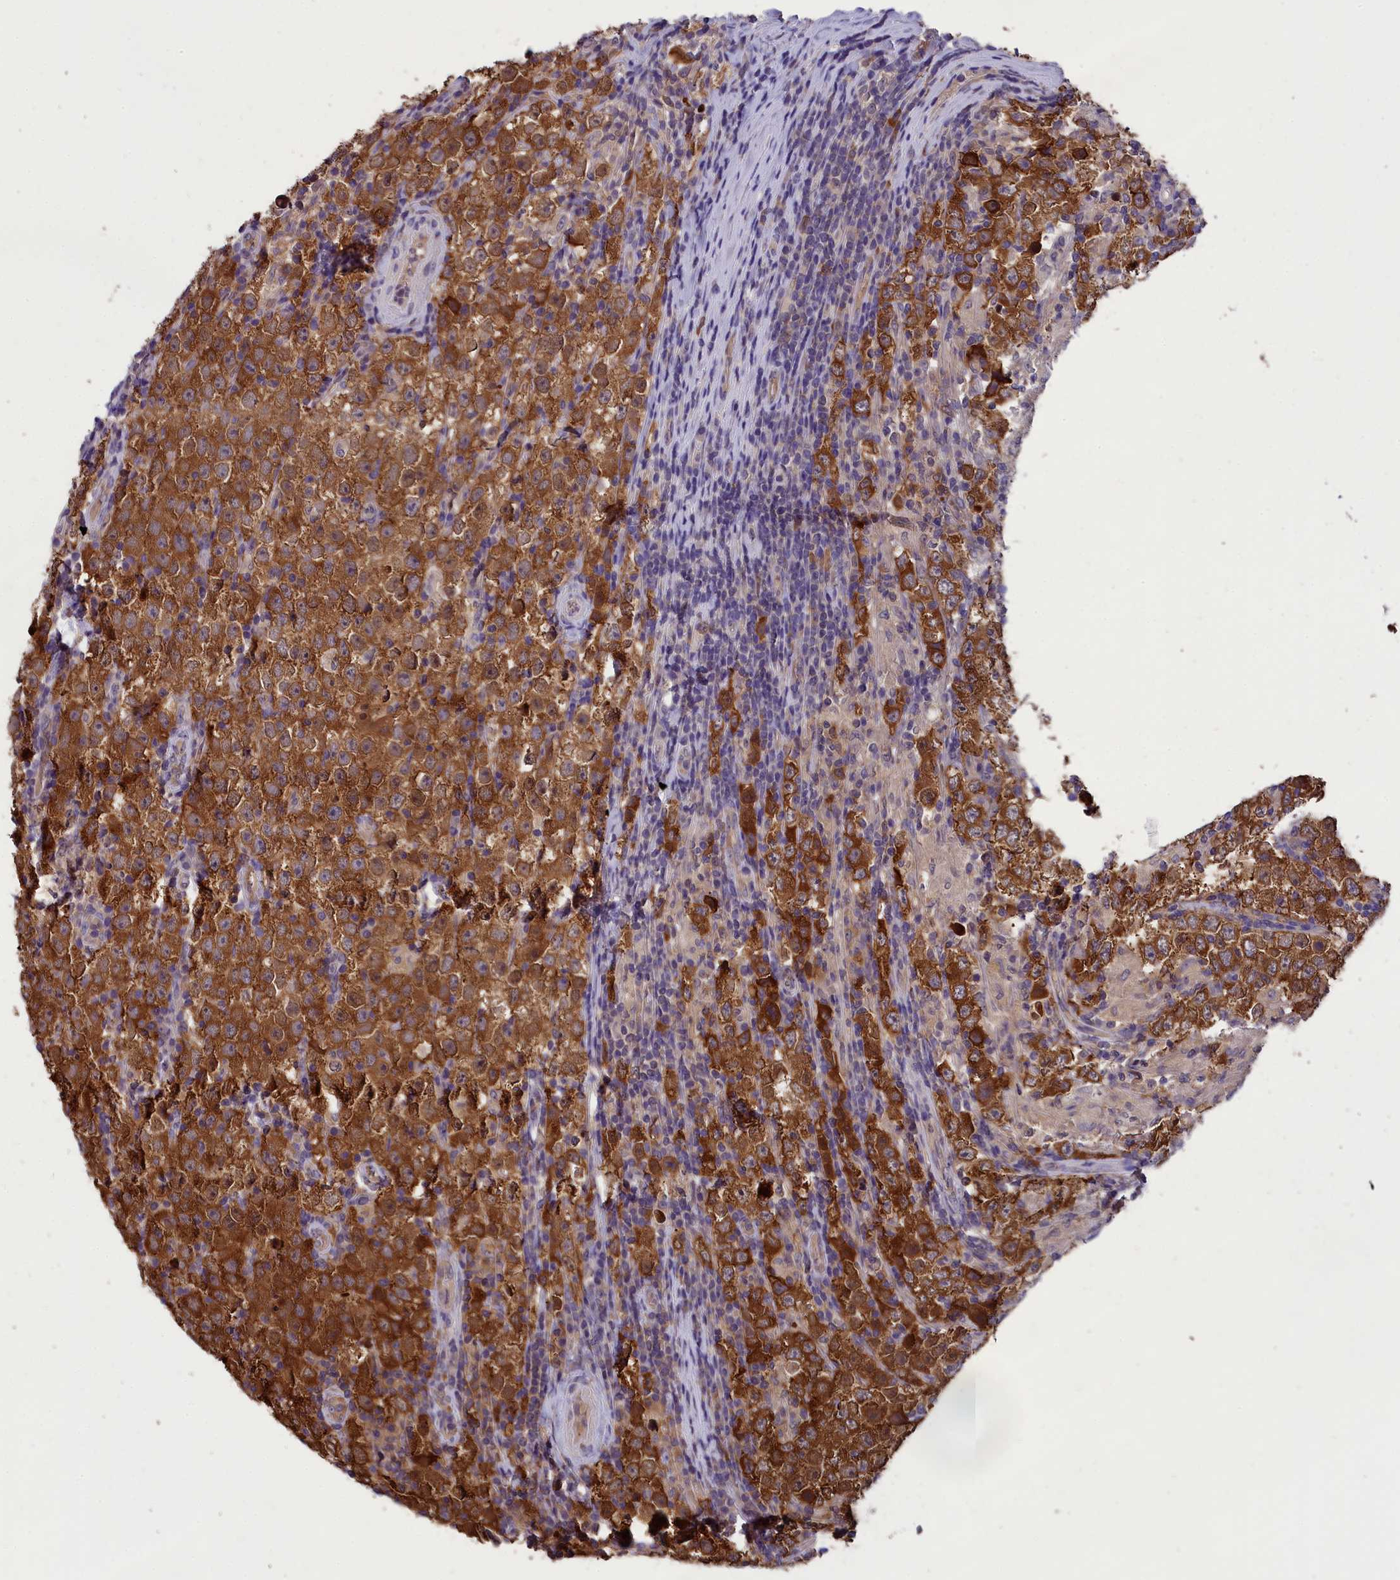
{"staining": {"intensity": "strong", "quantity": ">75%", "location": "cytoplasmic/membranous"}, "tissue": "testis cancer", "cell_type": "Tumor cells", "image_type": "cancer", "snomed": [{"axis": "morphology", "description": "Normal tissue, NOS"}, {"axis": "morphology", "description": "Urothelial carcinoma, High grade"}, {"axis": "morphology", "description": "Seminoma, NOS"}, {"axis": "morphology", "description": "Carcinoma, Embryonal, NOS"}, {"axis": "topography", "description": "Urinary bladder"}, {"axis": "topography", "description": "Testis"}], "caption": "A photomicrograph of human seminoma (testis) stained for a protein exhibits strong cytoplasmic/membranous brown staining in tumor cells.", "gene": "ABCC8", "patient": {"sex": "male", "age": 41}}